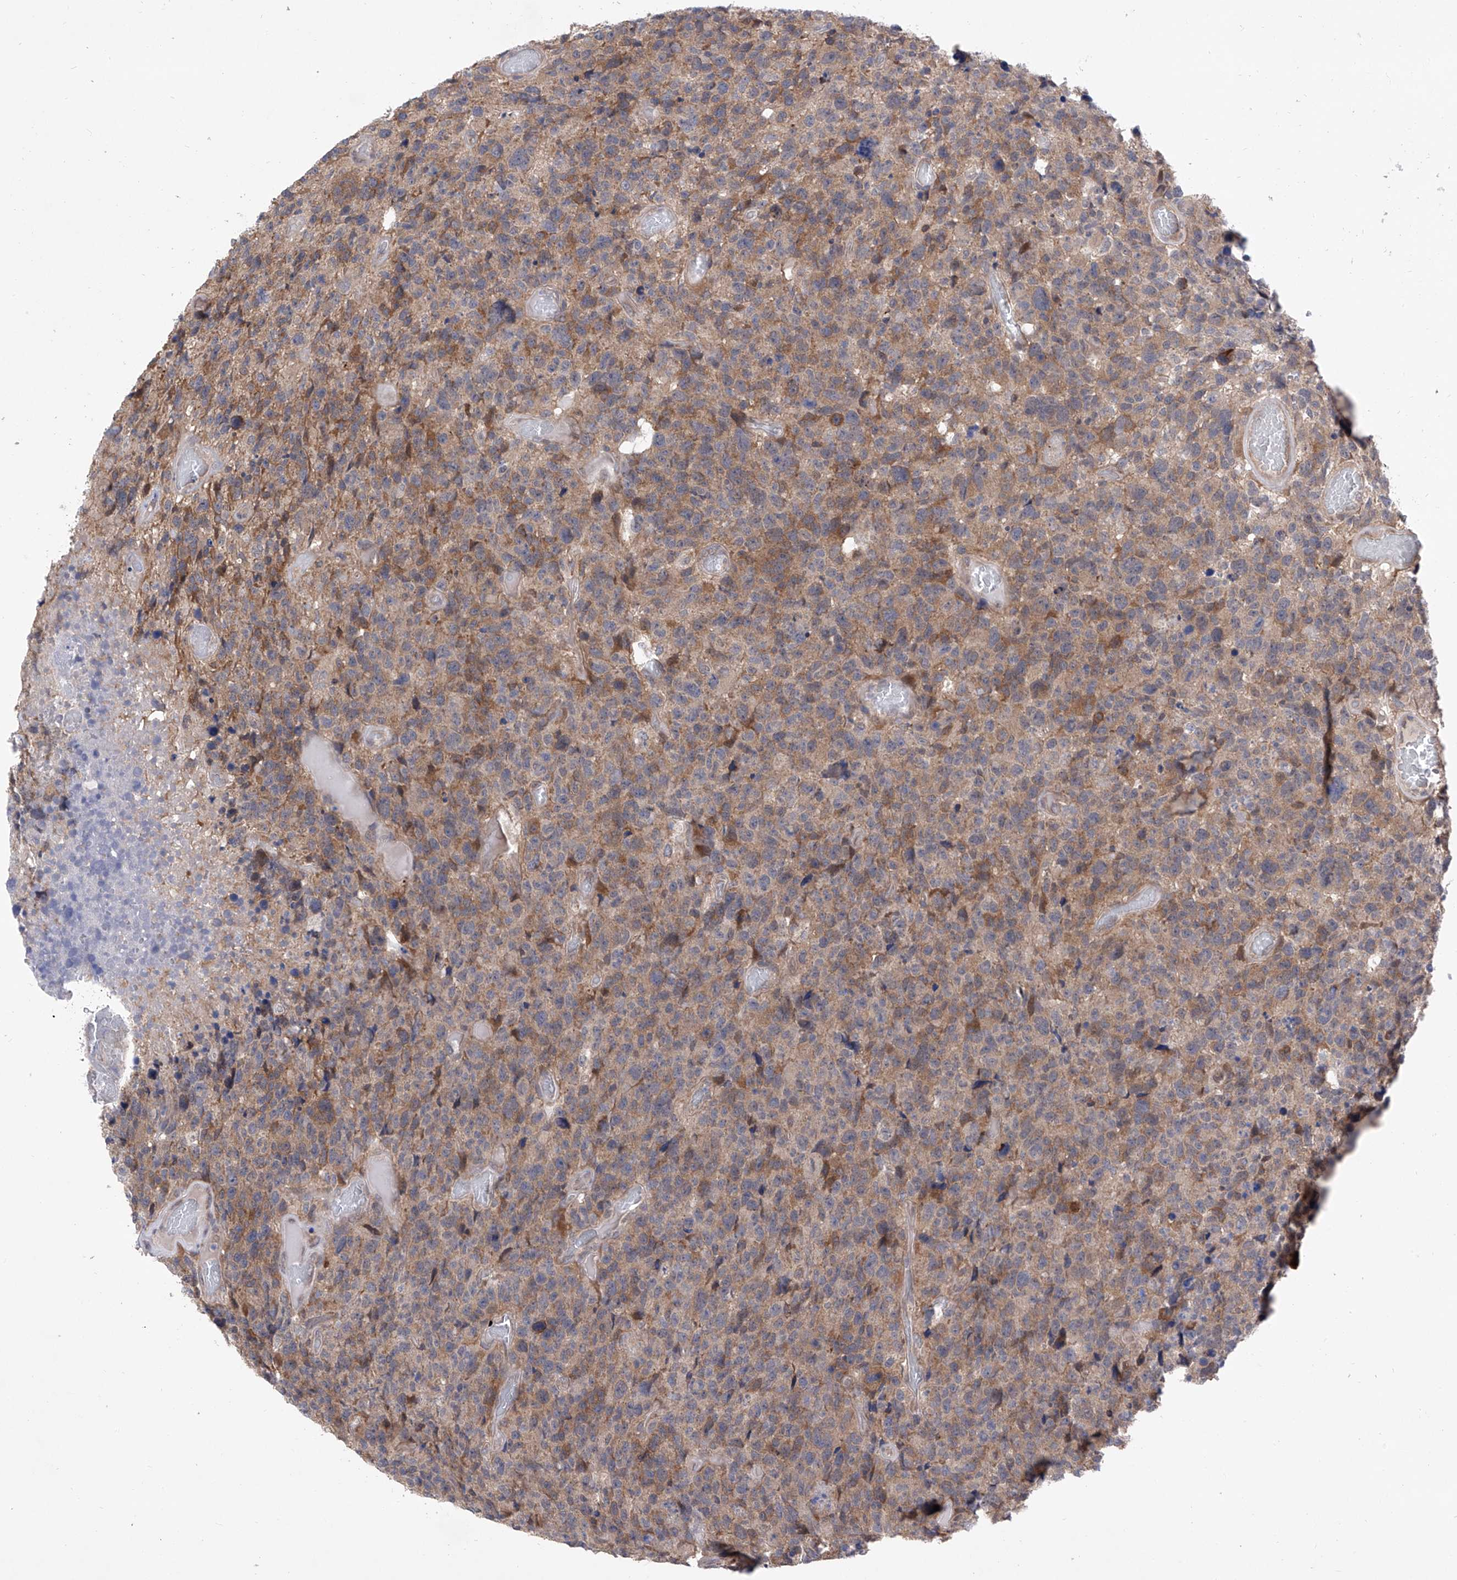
{"staining": {"intensity": "moderate", "quantity": "<25%", "location": "cytoplasmic/membranous"}, "tissue": "glioma", "cell_type": "Tumor cells", "image_type": "cancer", "snomed": [{"axis": "morphology", "description": "Glioma, malignant, High grade"}, {"axis": "topography", "description": "Brain"}], "caption": "Malignant high-grade glioma stained with DAB (3,3'-diaminobenzidine) immunohistochemistry shows low levels of moderate cytoplasmic/membranous staining in approximately <25% of tumor cells. (Stains: DAB in brown, nuclei in blue, Microscopy: brightfield microscopy at high magnification).", "gene": "USP45", "patient": {"sex": "male", "age": 69}}